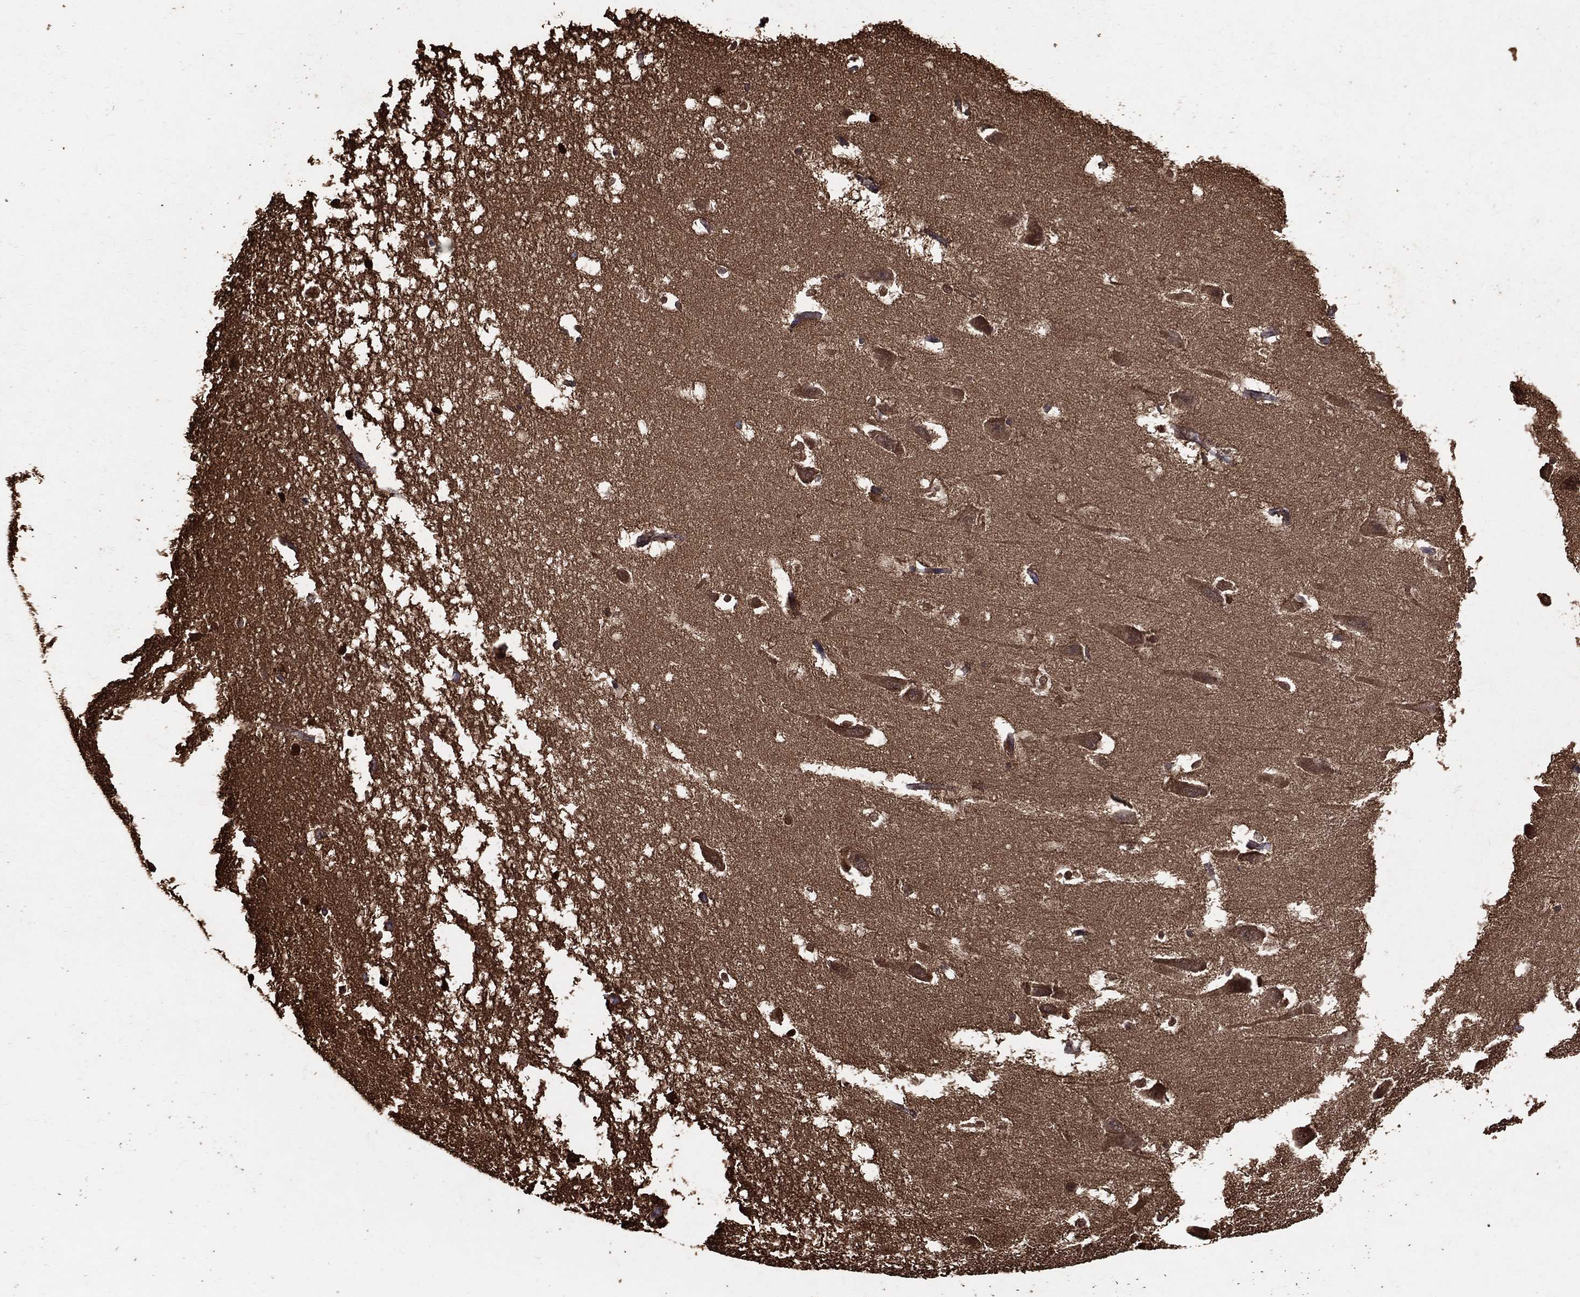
{"staining": {"intensity": "strong", "quantity": "<25%", "location": "nuclear"}, "tissue": "hippocampus", "cell_type": "Glial cells", "image_type": "normal", "snomed": [{"axis": "morphology", "description": "Normal tissue, NOS"}, {"axis": "topography", "description": "Lateral ventricle wall"}, {"axis": "topography", "description": "Hippocampus"}], "caption": "The photomicrograph demonstrates immunohistochemical staining of unremarkable hippocampus. There is strong nuclear expression is appreciated in about <25% of glial cells.", "gene": "DPYSL2", "patient": {"sex": "female", "age": 63}}